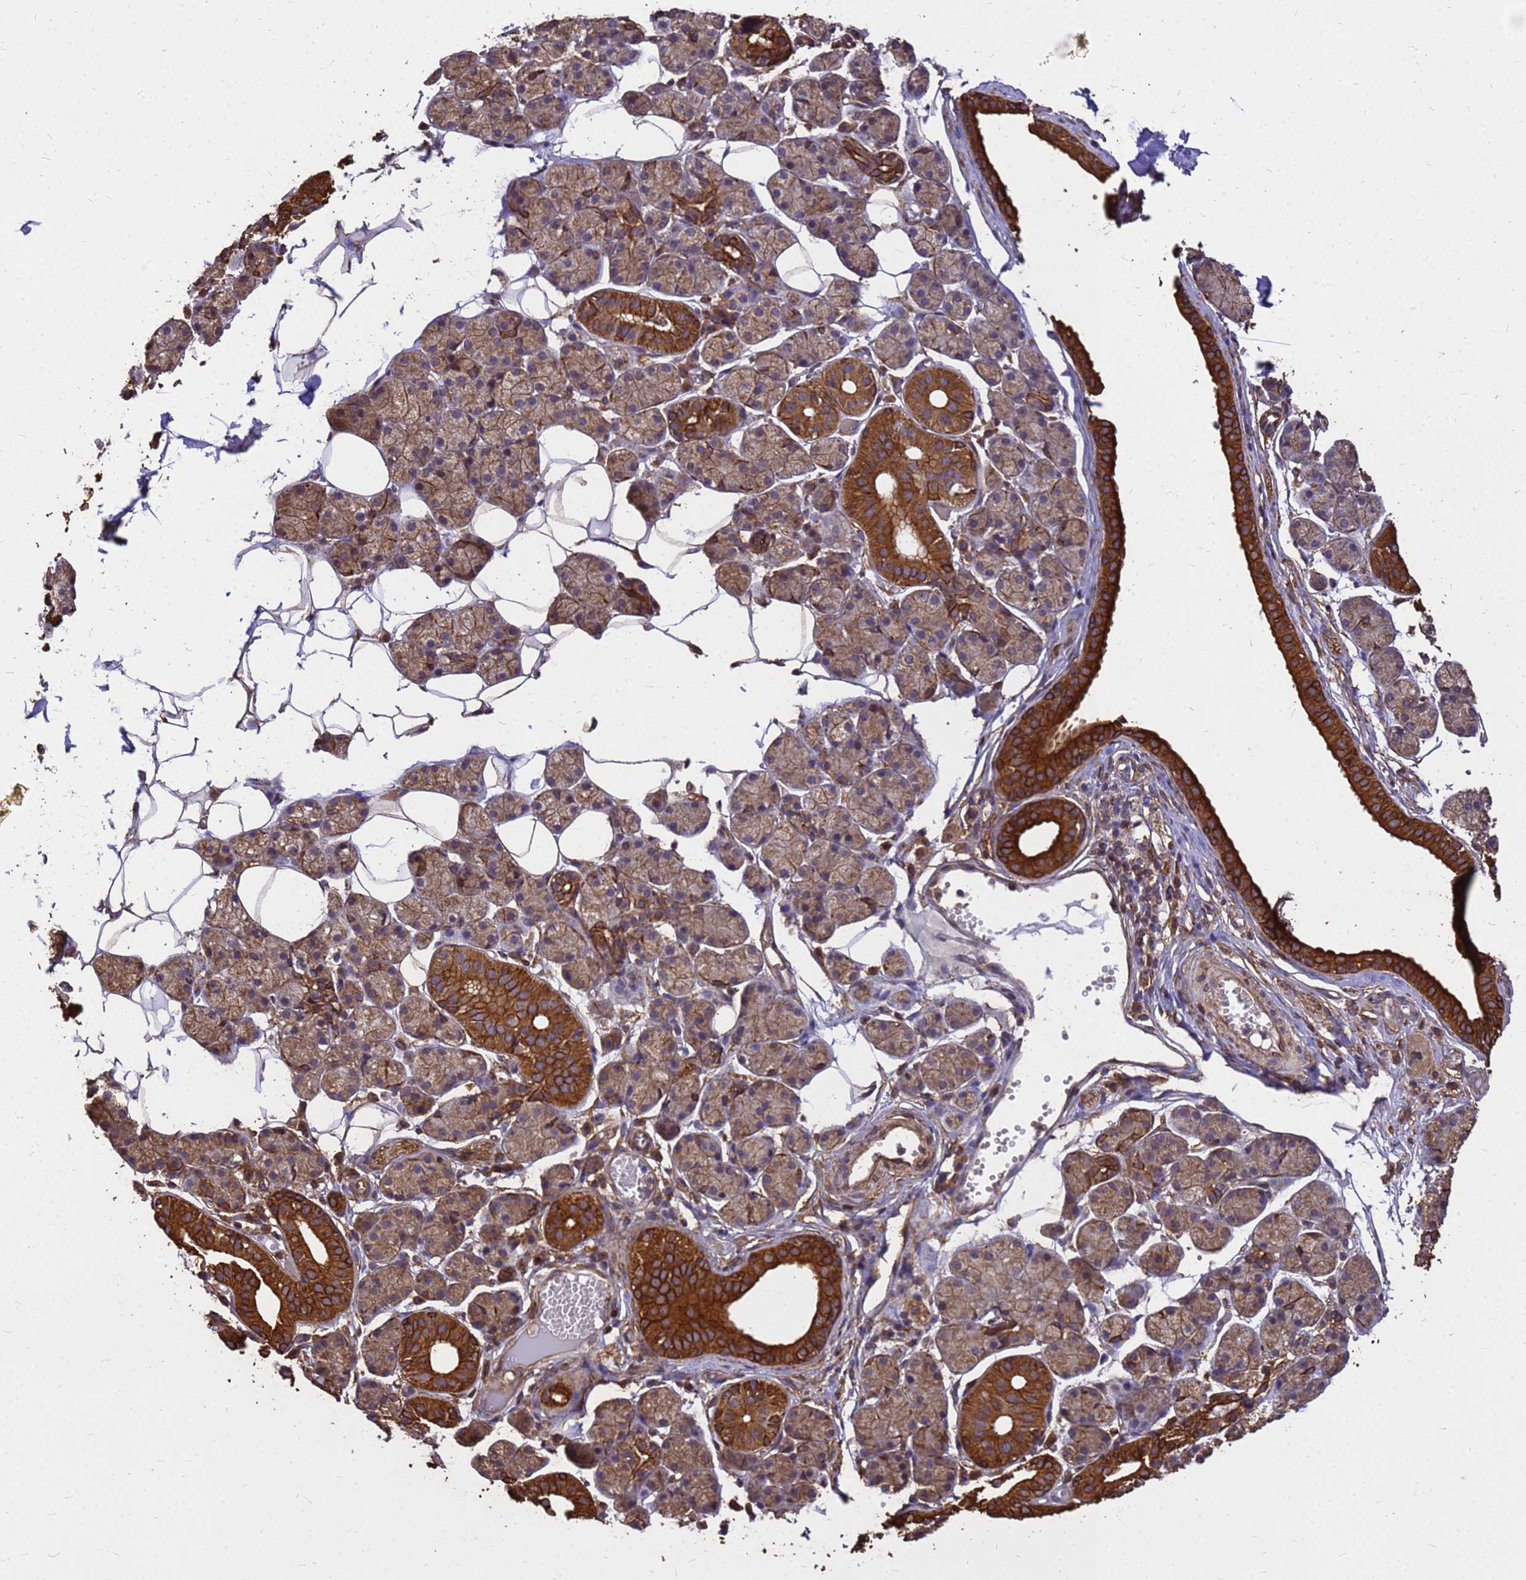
{"staining": {"intensity": "strong", "quantity": "25%-75%", "location": "cytoplasmic/membranous"}, "tissue": "salivary gland", "cell_type": "Glandular cells", "image_type": "normal", "snomed": [{"axis": "morphology", "description": "Normal tissue, NOS"}, {"axis": "topography", "description": "Salivary gland"}], "caption": "A histopathology image of human salivary gland stained for a protein displays strong cytoplasmic/membranous brown staining in glandular cells.", "gene": "ZNF618", "patient": {"sex": "female", "age": 33}}